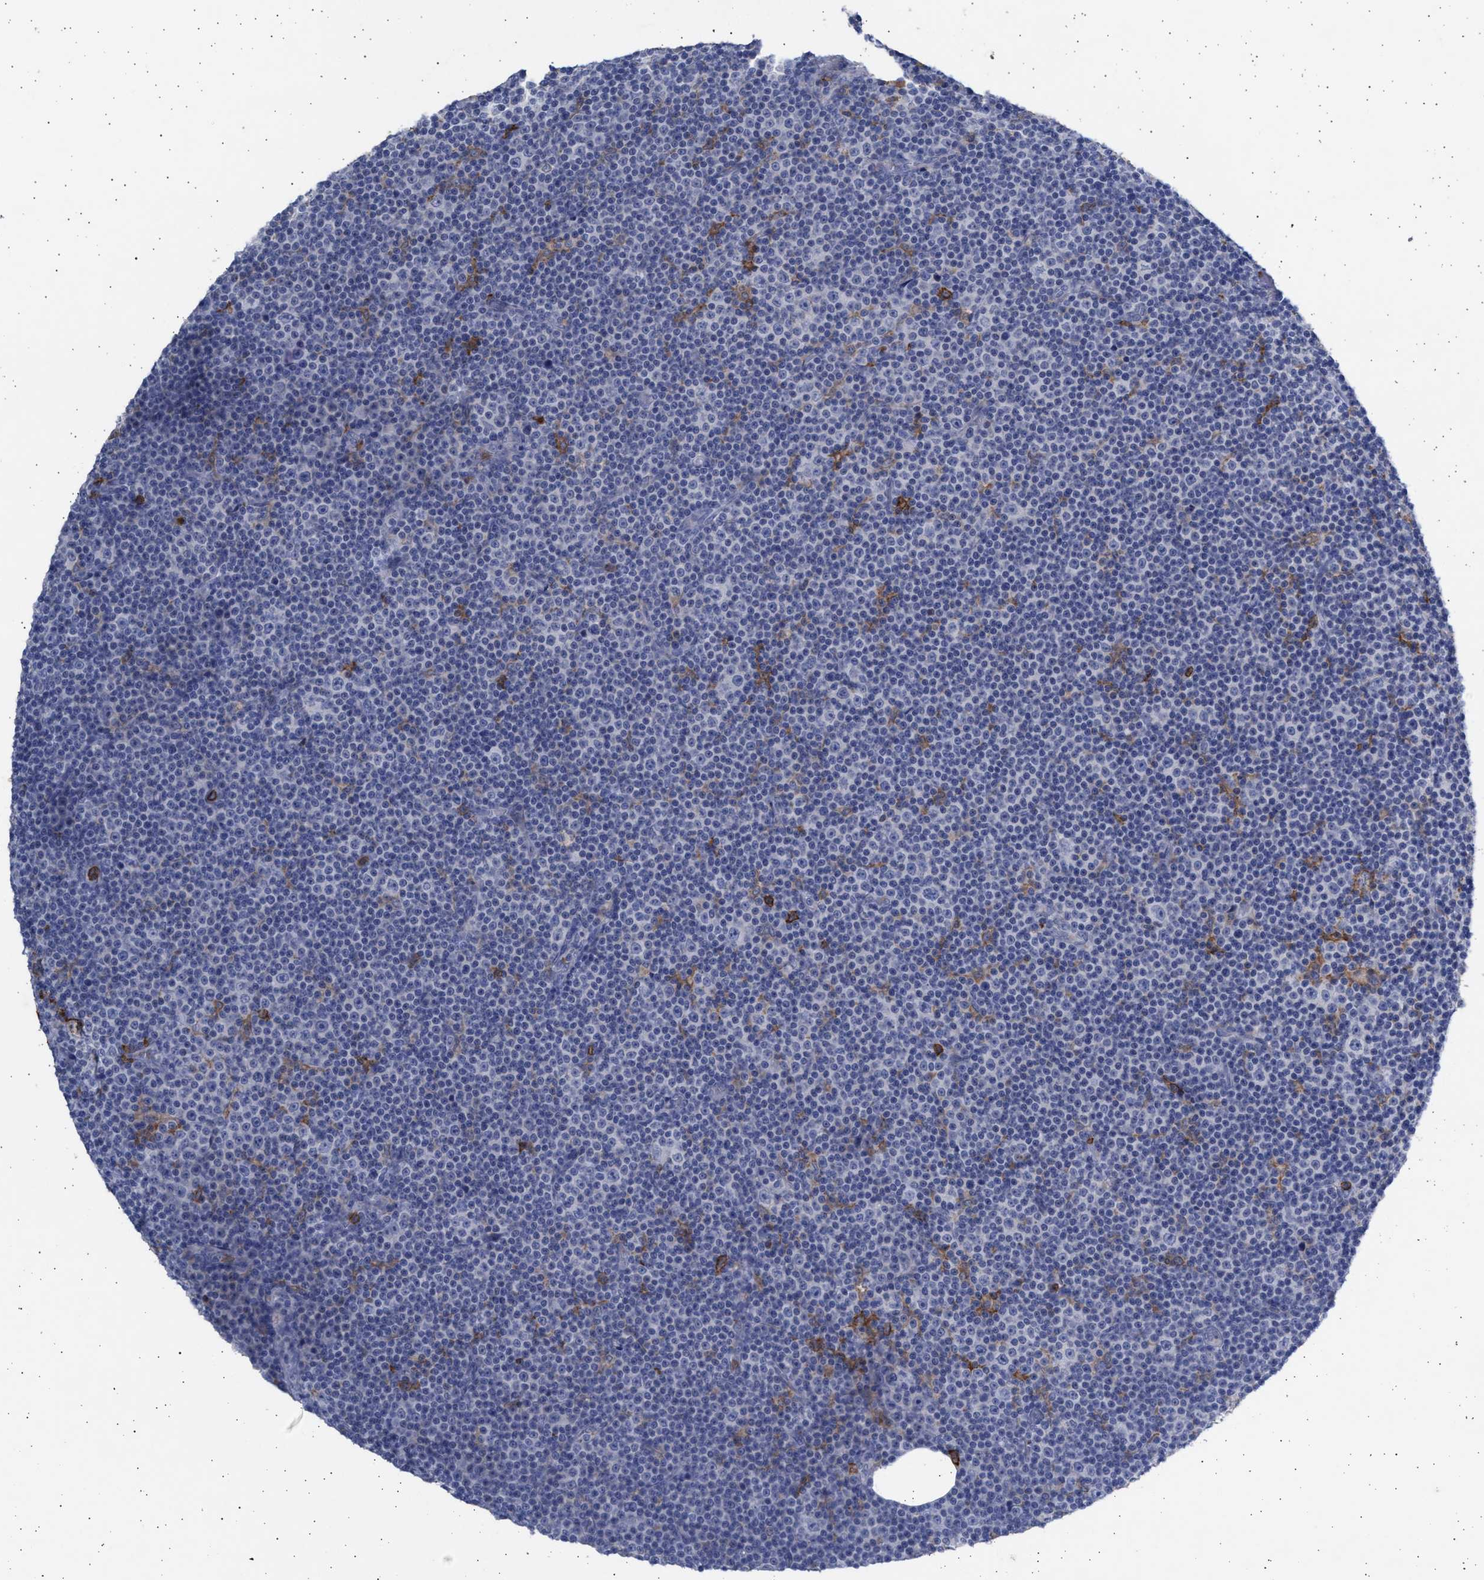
{"staining": {"intensity": "negative", "quantity": "none", "location": "none"}, "tissue": "lymphoma", "cell_type": "Tumor cells", "image_type": "cancer", "snomed": [{"axis": "morphology", "description": "Malignant lymphoma, non-Hodgkin's type, Low grade"}, {"axis": "topography", "description": "Lymph node"}], "caption": "IHC histopathology image of human lymphoma stained for a protein (brown), which shows no positivity in tumor cells.", "gene": "FCER1A", "patient": {"sex": "female", "age": 67}}